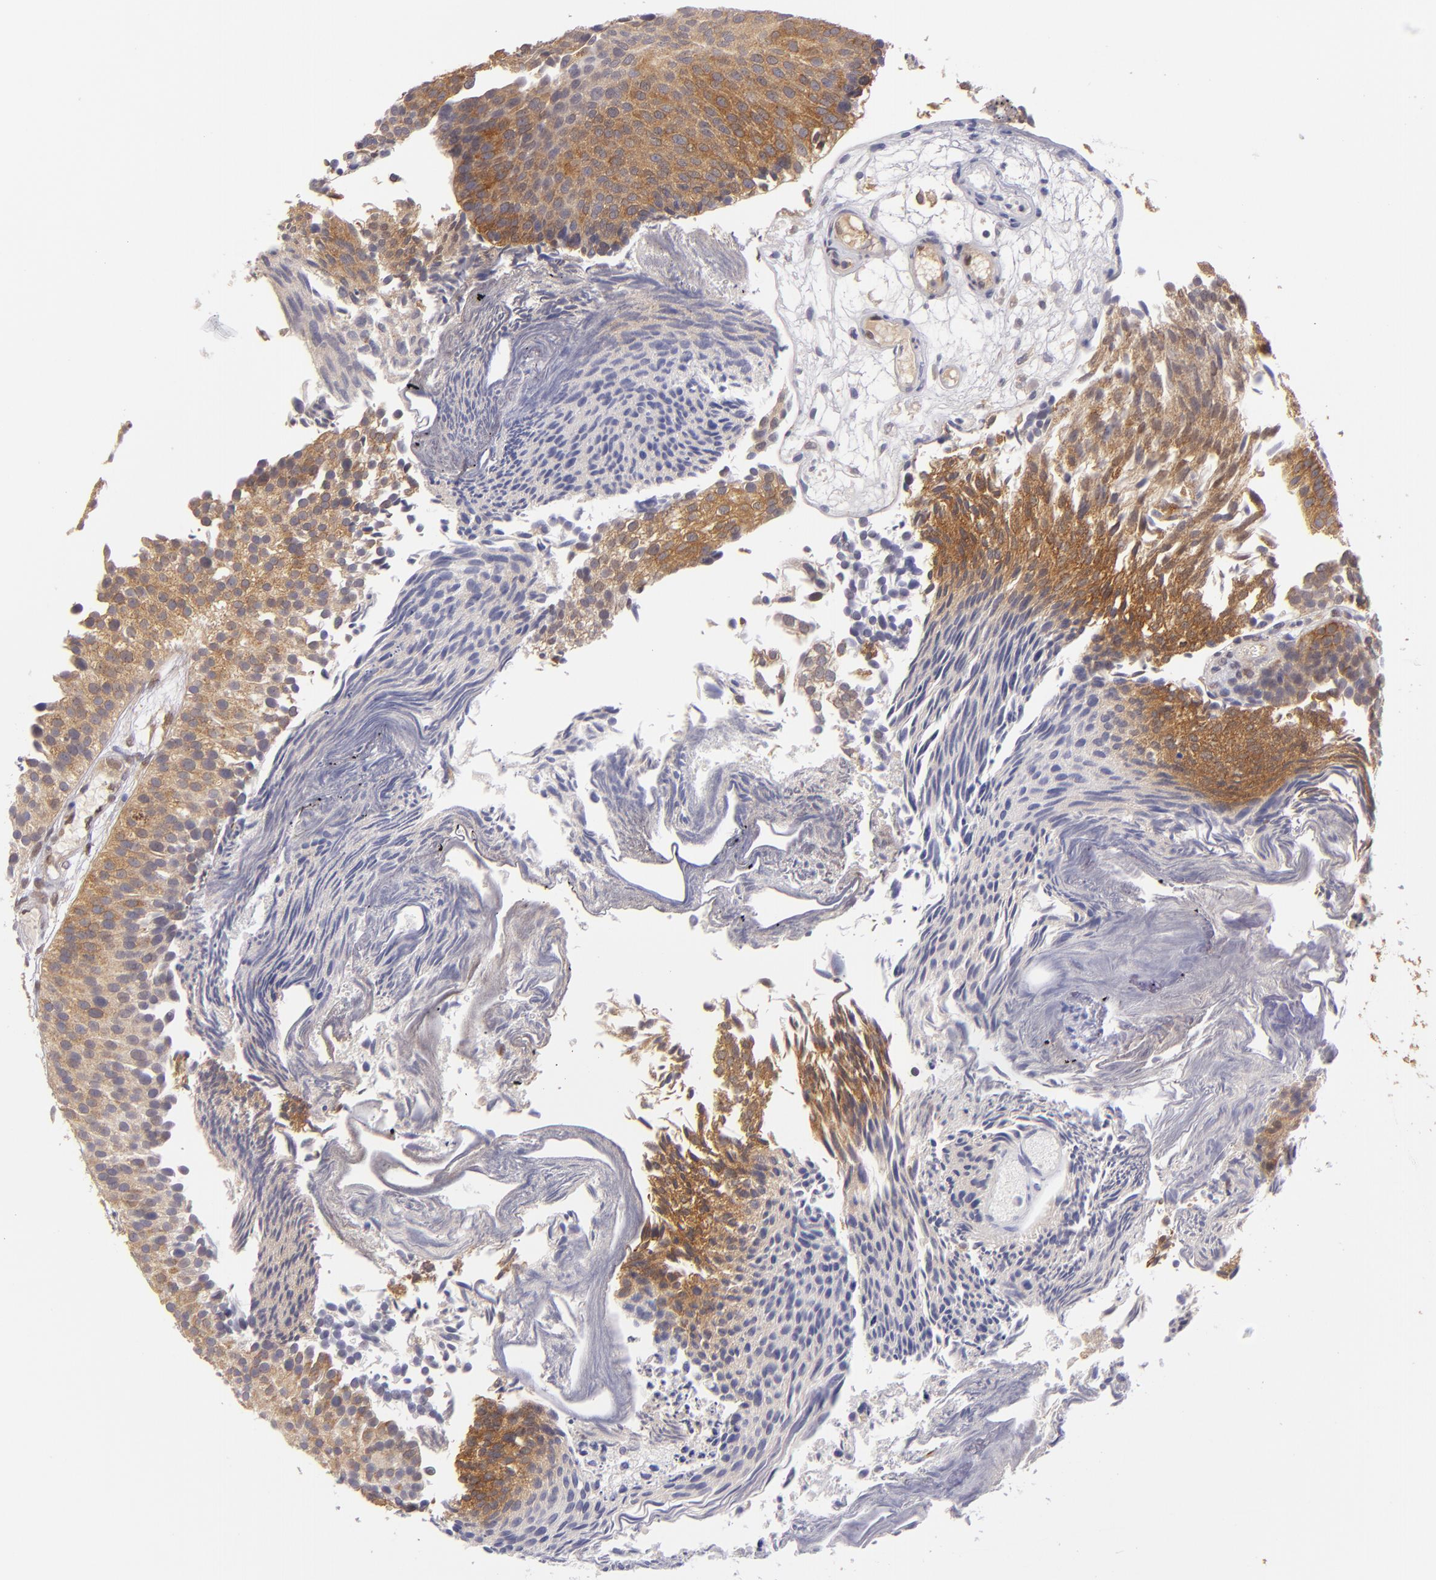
{"staining": {"intensity": "strong", "quantity": ">75%", "location": "cytoplasmic/membranous"}, "tissue": "urothelial cancer", "cell_type": "Tumor cells", "image_type": "cancer", "snomed": [{"axis": "morphology", "description": "Urothelial carcinoma, Low grade"}, {"axis": "topography", "description": "Urinary bladder"}], "caption": "Protein expression analysis of urothelial carcinoma (low-grade) displays strong cytoplasmic/membranous expression in about >75% of tumor cells.", "gene": "PTPN13", "patient": {"sex": "male", "age": 84}}